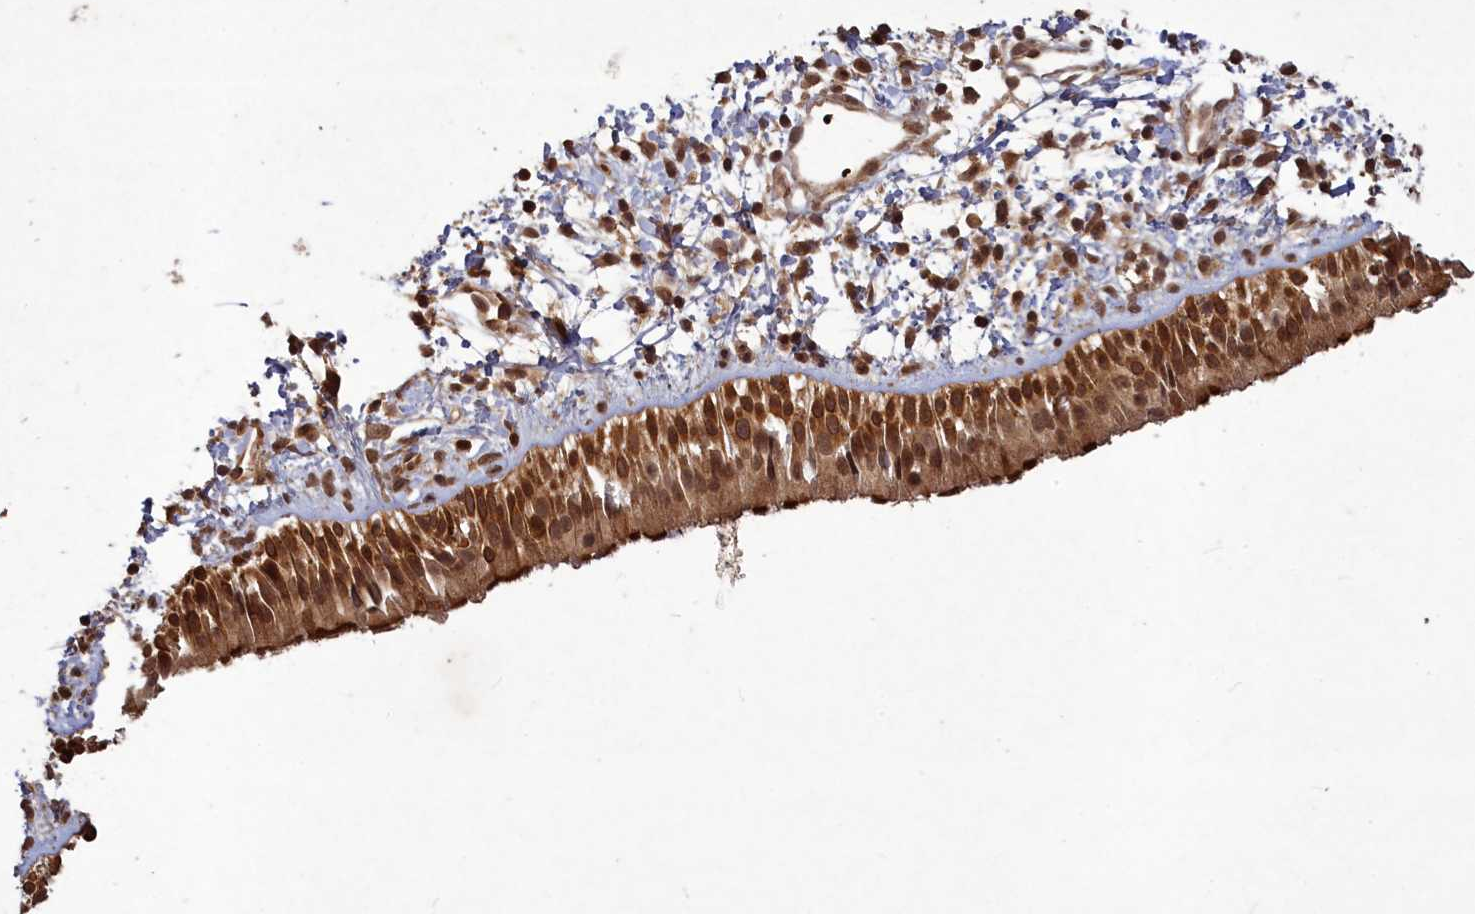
{"staining": {"intensity": "strong", "quantity": ">75%", "location": "cytoplasmic/membranous,nuclear"}, "tissue": "nasopharynx", "cell_type": "Respiratory epithelial cells", "image_type": "normal", "snomed": [{"axis": "morphology", "description": "Normal tissue, NOS"}, {"axis": "topography", "description": "Nasopharynx"}], "caption": "DAB immunohistochemical staining of normal nasopharynx shows strong cytoplasmic/membranous,nuclear protein staining in approximately >75% of respiratory epithelial cells. Immunohistochemistry stains the protein in brown and the nuclei are stained blue.", "gene": "SRMS", "patient": {"sex": "male", "age": 22}}